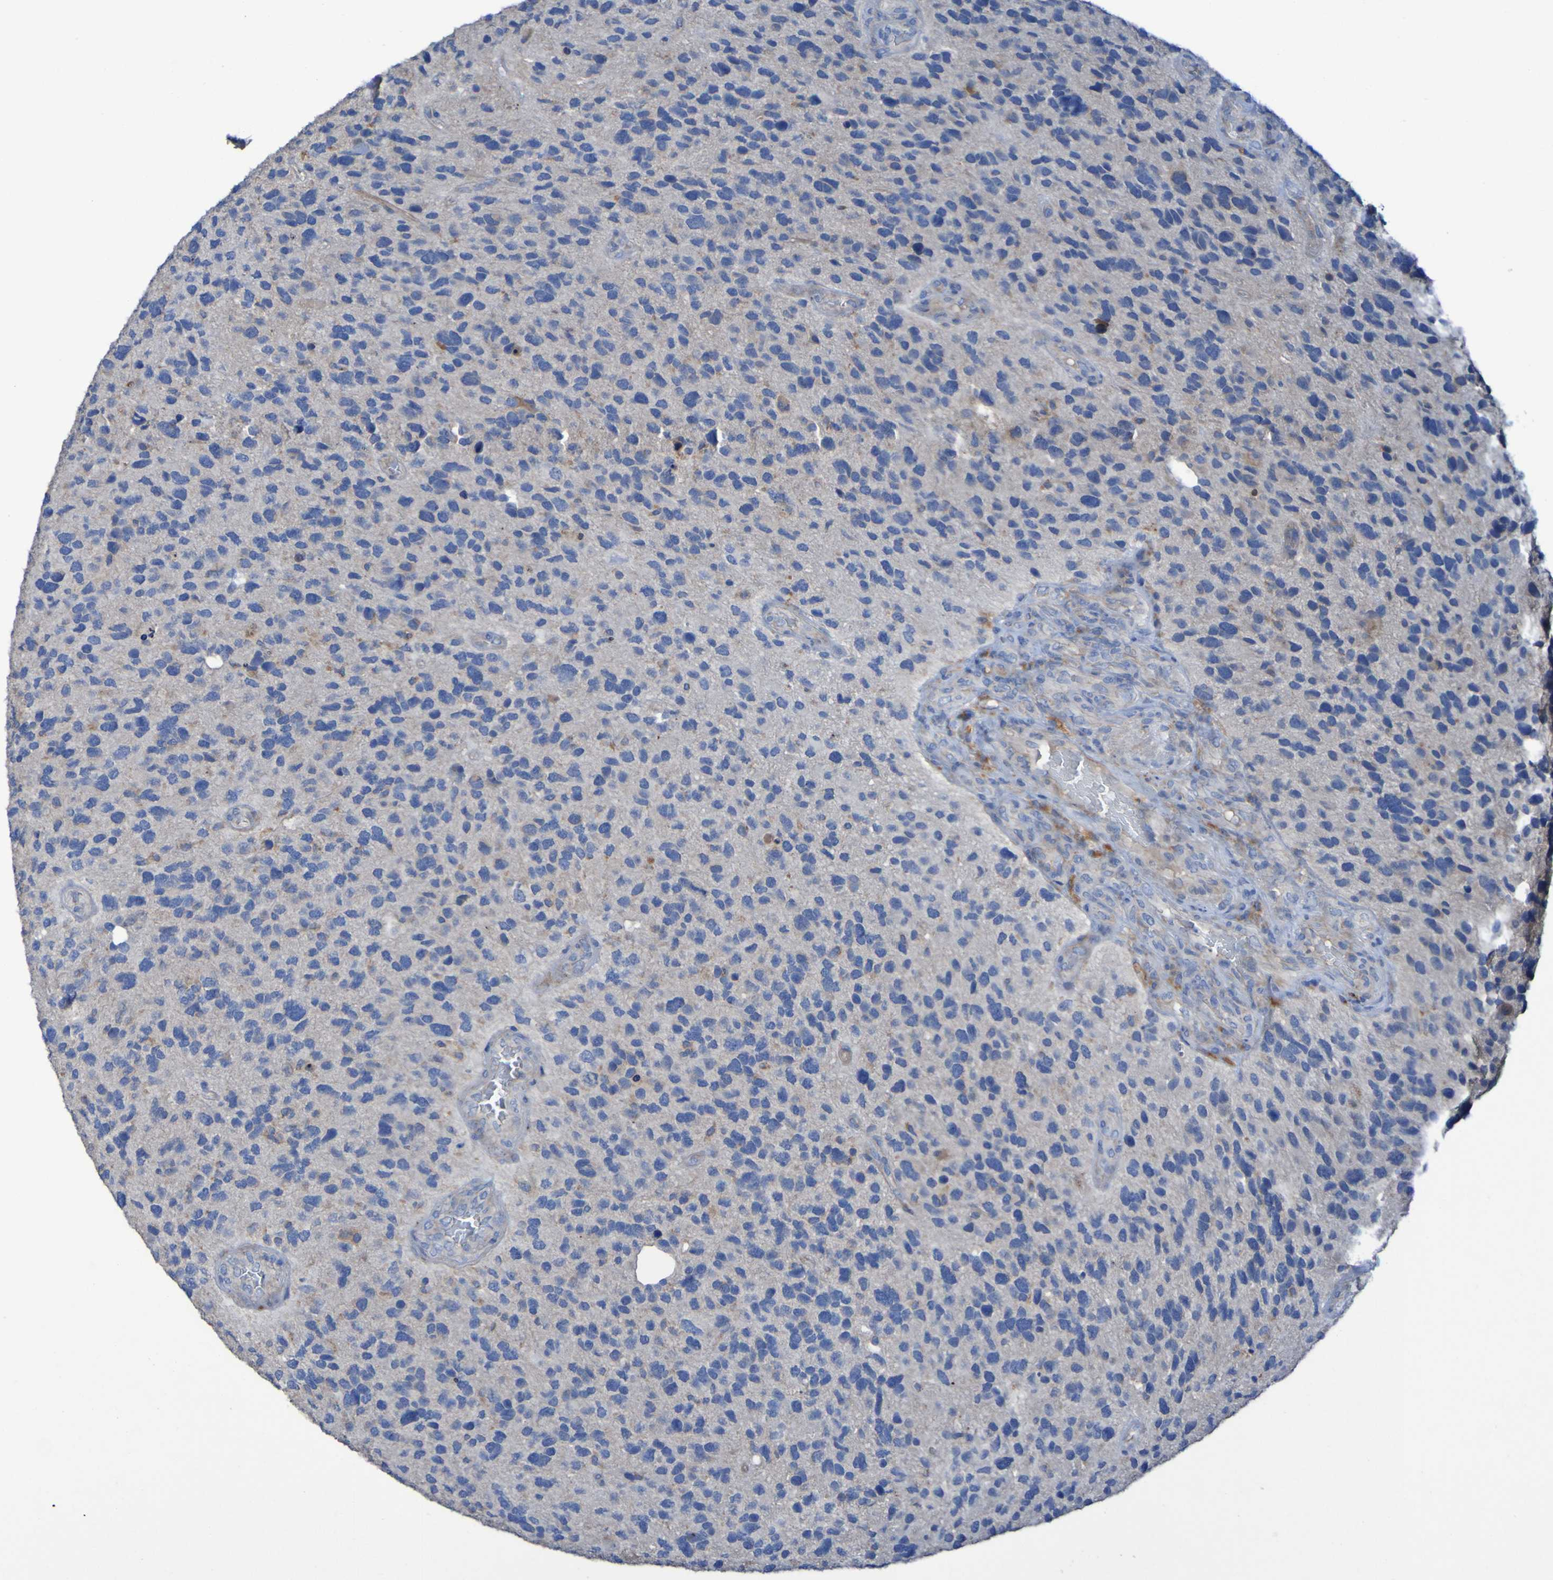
{"staining": {"intensity": "negative", "quantity": "none", "location": "none"}, "tissue": "glioma", "cell_type": "Tumor cells", "image_type": "cancer", "snomed": [{"axis": "morphology", "description": "Glioma, malignant, High grade"}, {"axis": "topography", "description": "Brain"}], "caption": "Protein analysis of glioma demonstrates no significant staining in tumor cells.", "gene": "ARHGEF16", "patient": {"sex": "female", "age": 58}}